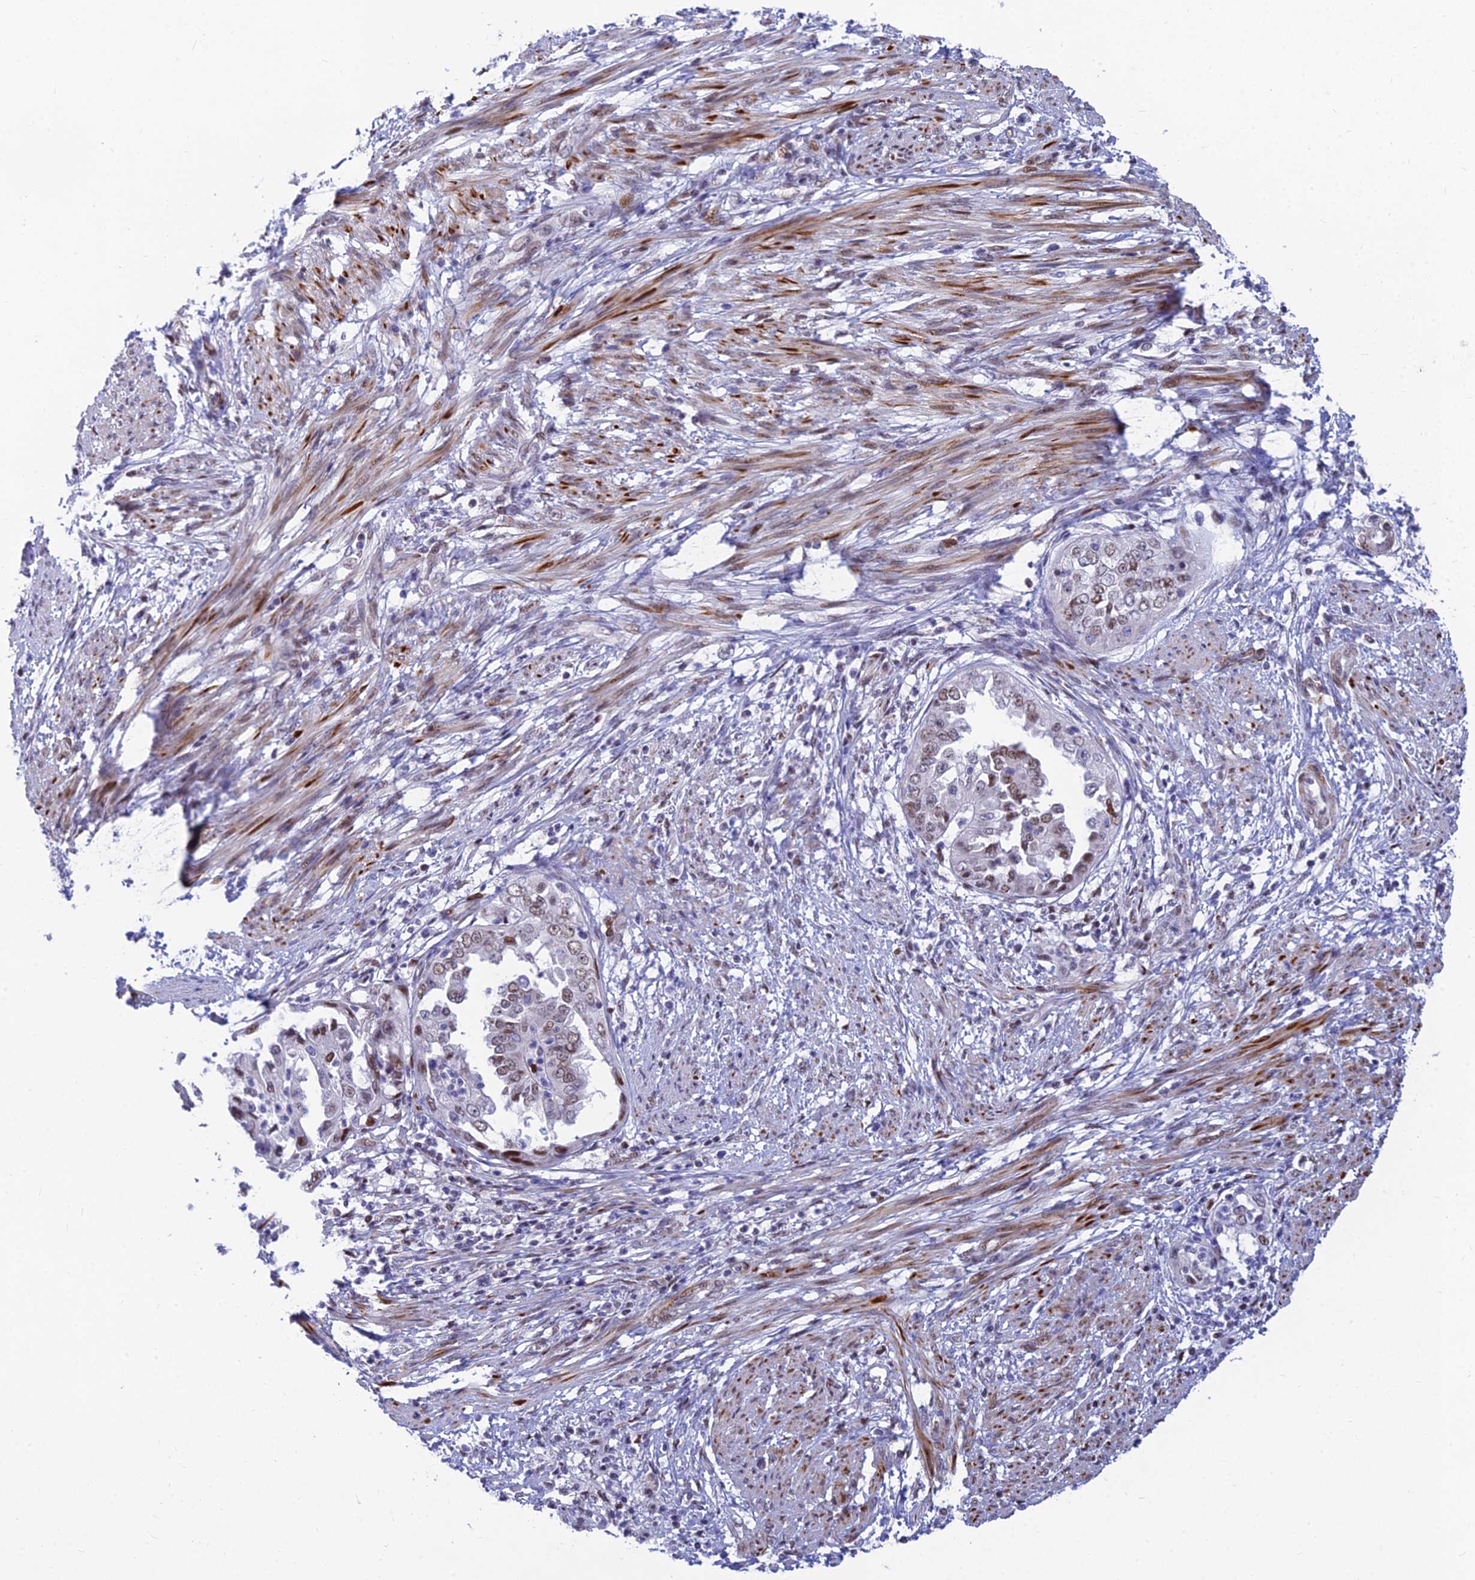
{"staining": {"intensity": "moderate", "quantity": "25%-75%", "location": "nuclear"}, "tissue": "endometrial cancer", "cell_type": "Tumor cells", "image_type": "cancer", "snomed": [{"axis": "morphology", "description": "Adenocarcinoma, NOS"}, {"axis": "topography", "description": "Endometrium"}], "caption": "Tumor cells demonstrate moderate nuclear positivity in about 25%-75% of cells in endometrial cancer (adenocarcinoma). (brown staining indicates protein expression, while blue staining denotes nuclei).", "gene": "CLK4", "patient": {"sex": "female", "age": 85}}